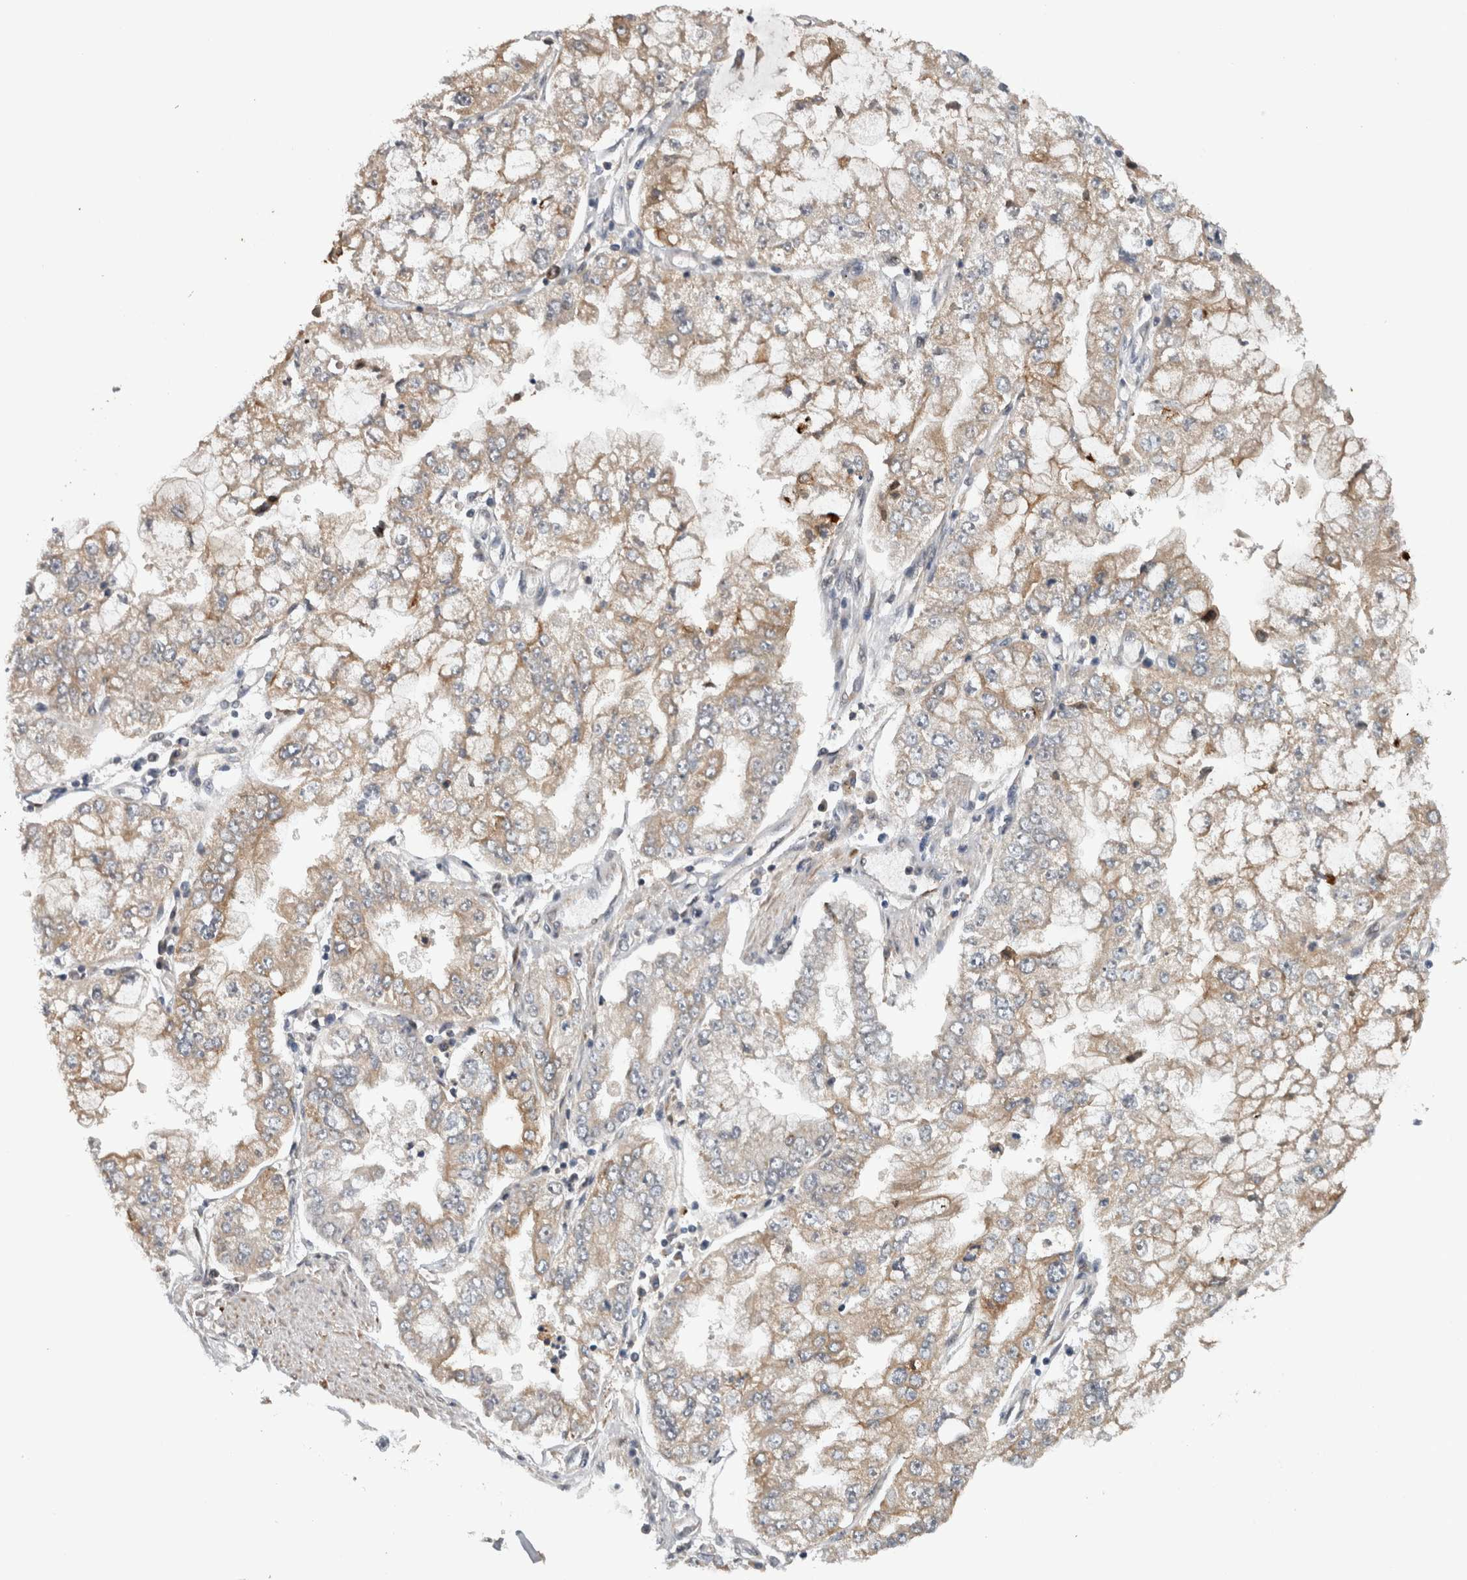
{"staining": {"intensity": "moderate", "quantity": ">75%", "location": "cytoplasmic/membranous"}, "tissue": "stomach cancer", "cell_type": "Tumor cells", "image_type": "cancer", "snomed": [{"axis": "morphology", "description": "Adenocarcinoma, NOS"}, {"axis": "topography", "description": "Stomach"}], "caption": "Moderate cytoplasmic/membranous protein positivity is appreciated in about >75% of tumor cells in stomach cancer.", "gene": "HEXD", "patient": {"sex": "male", "age": 76}}